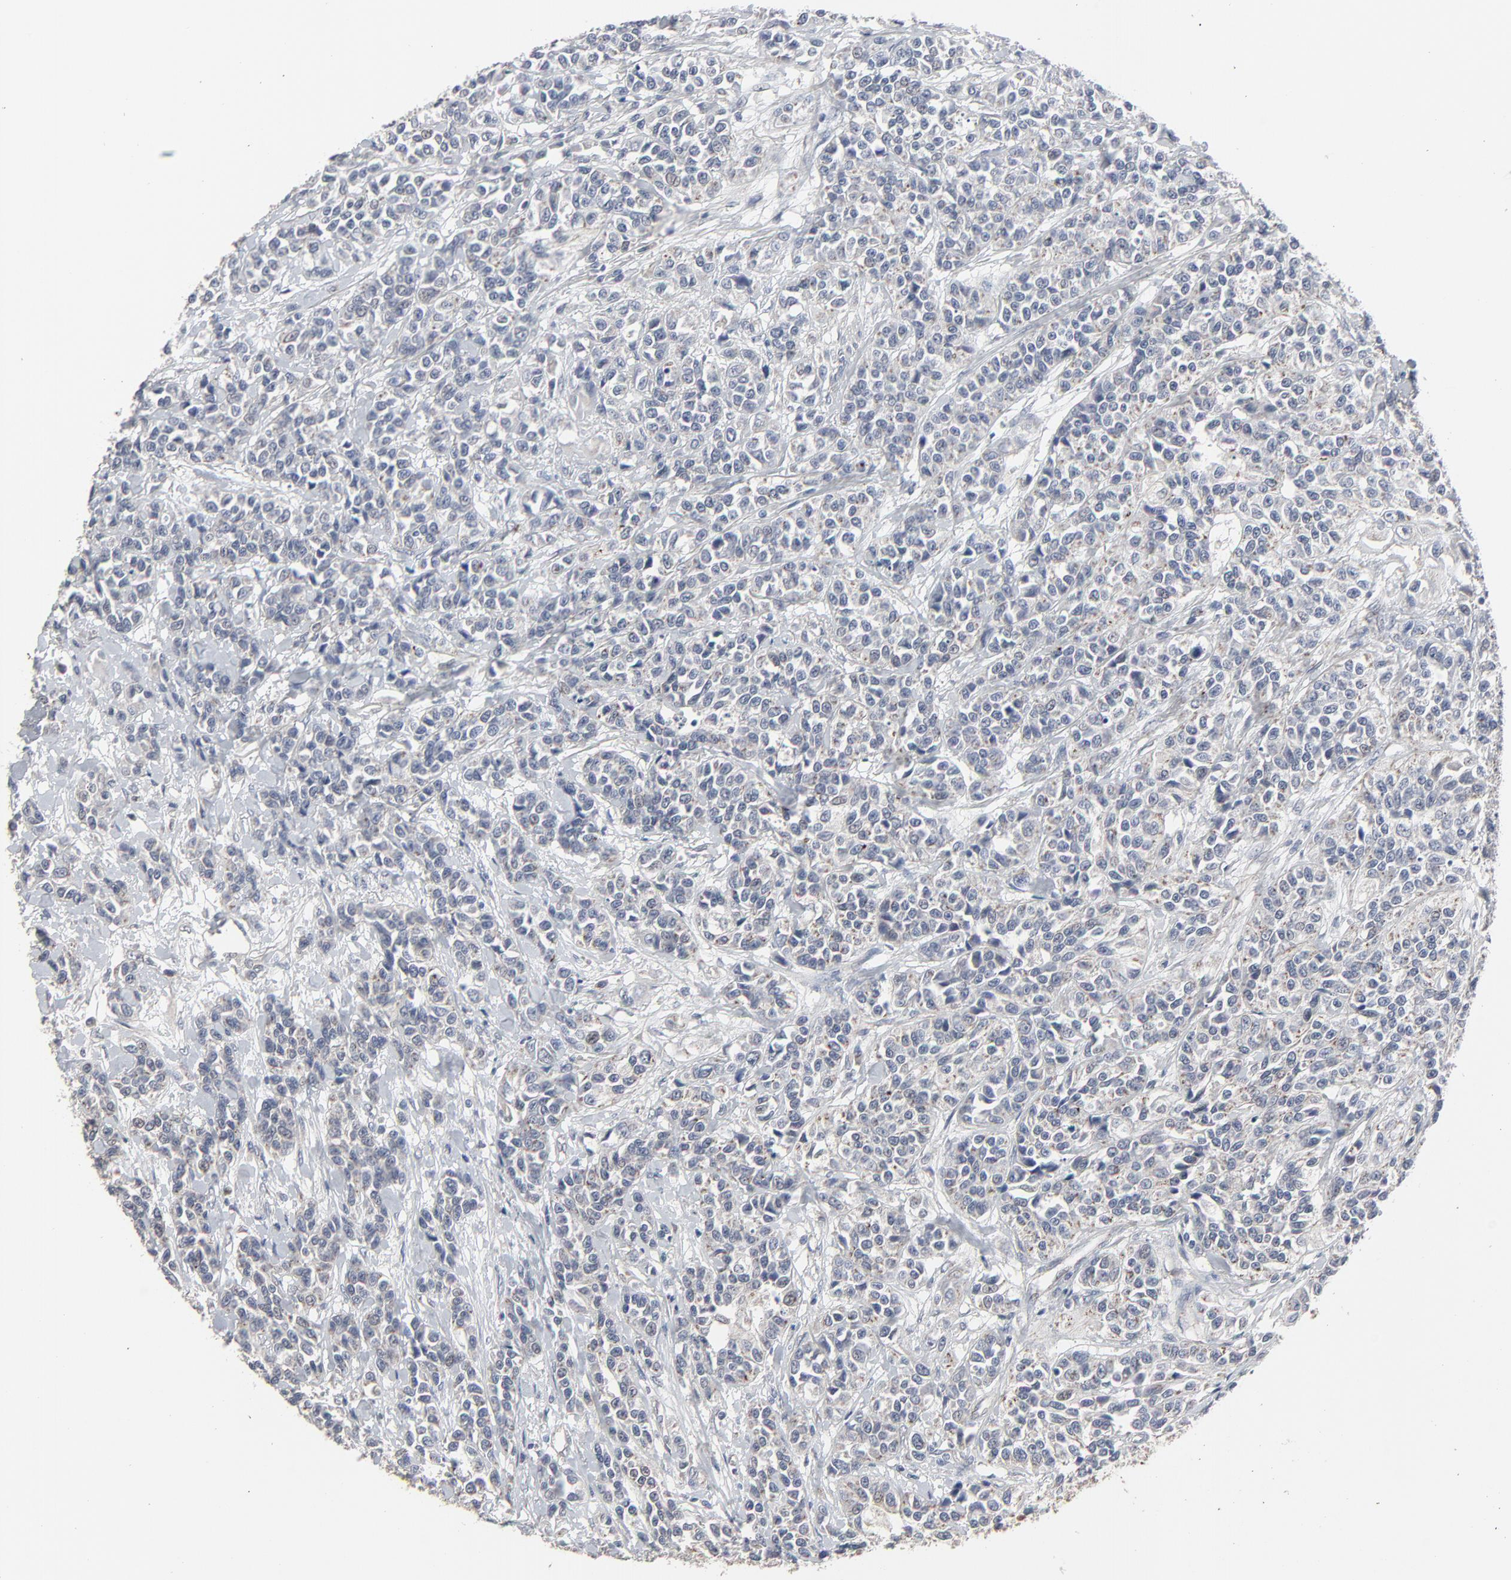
{"staining": {"intensity": "negative", "quantity": "none", "location": "none"}, "tissue": "urothelial cancer", "cell_type": "Tumor cells", "image_type": "cancer", "snomed": [{"axis": "morphology", "description": "Urothelial carcinoma, High grade"}, {"axis": "topography", "description": "Urinary bladder"}], "caption": "An image of human urothelial cancer is negative for staining in tumor cells. Brightfield microscopy of immunohistochemistry stained with DAB (brown) and hematoxylin (blue), captured at high magnification.", "gene": "JAM3", "patient": {"sex": "female", "age": 81}}